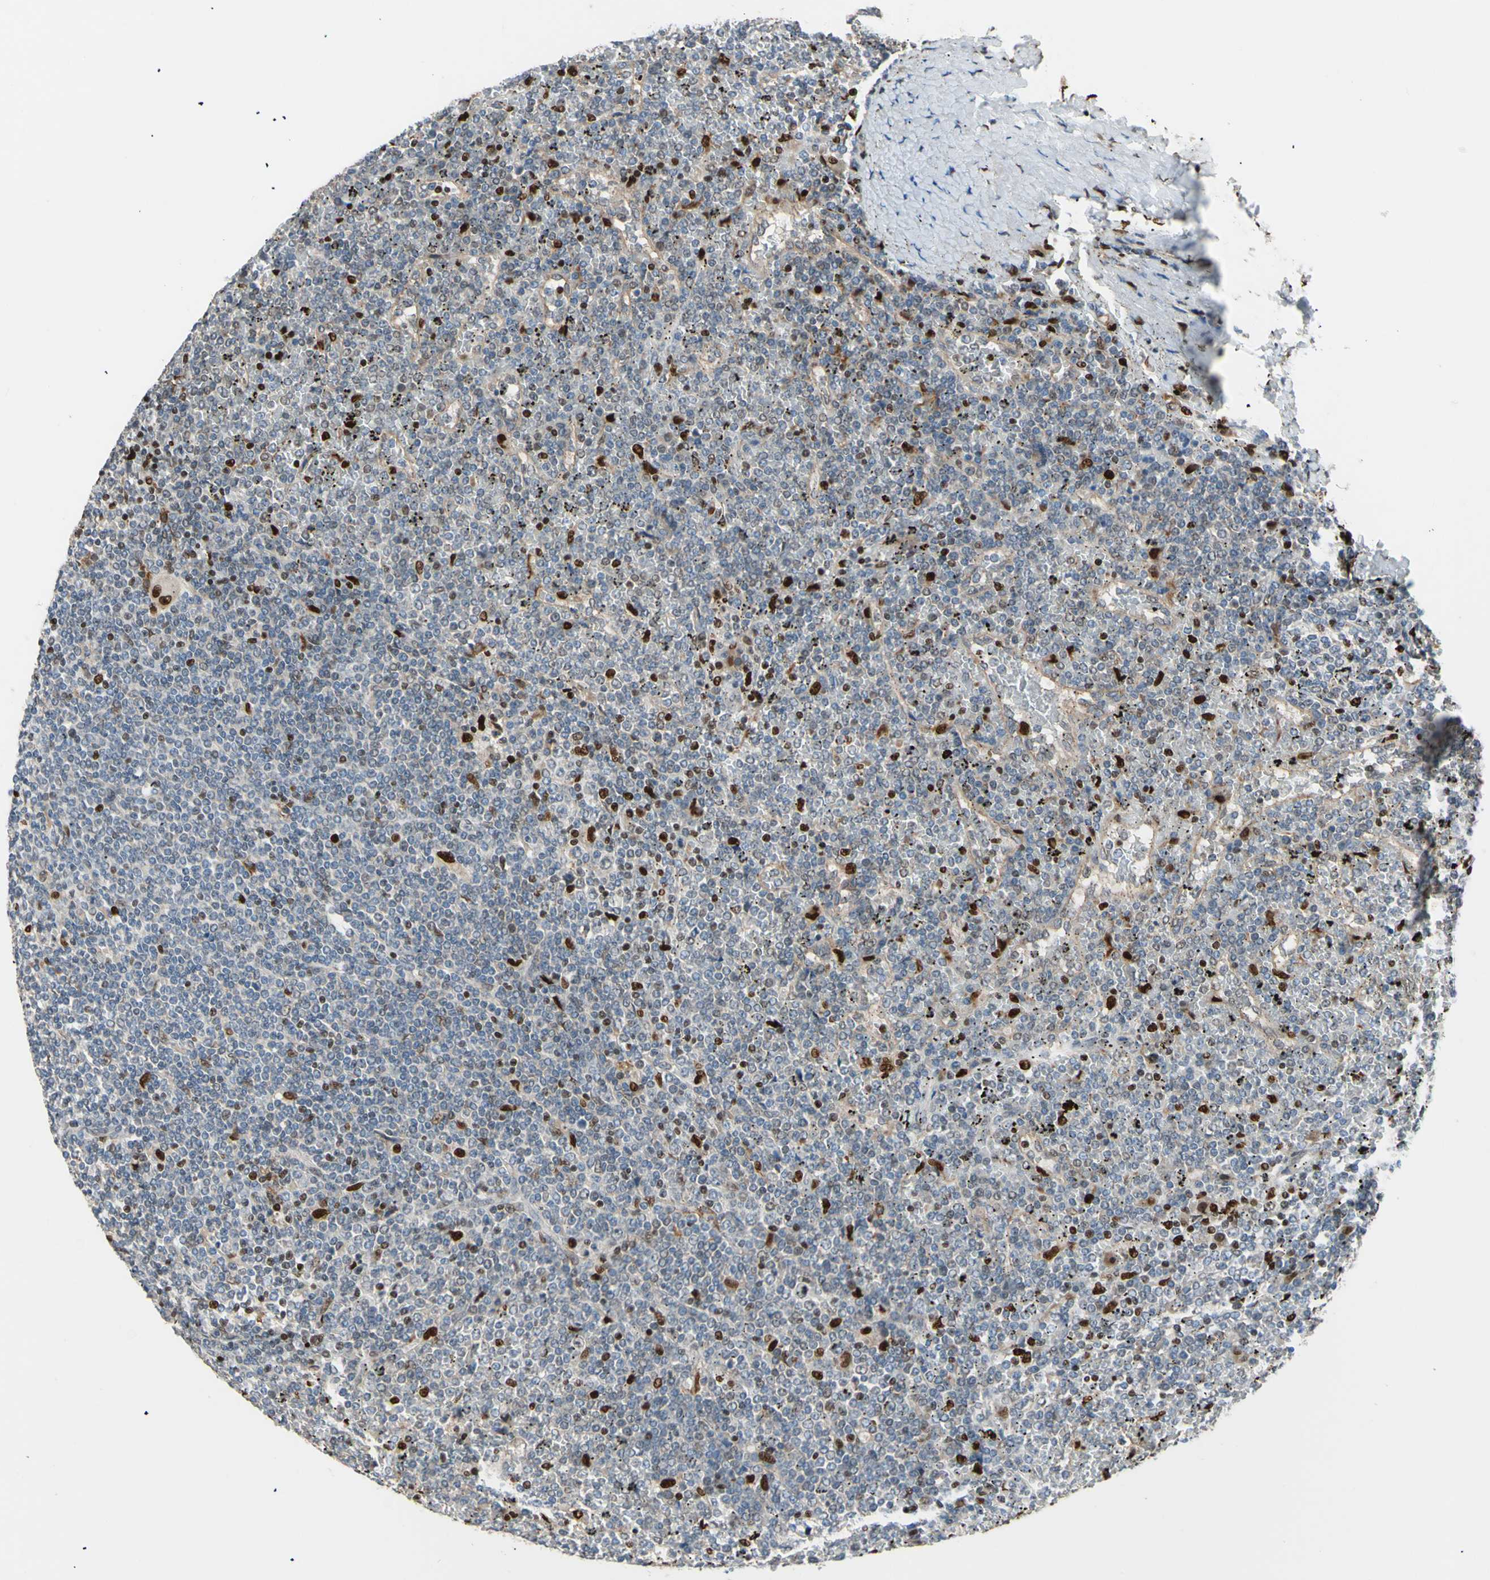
{"staining": {"intensity": "strong", "quantity": "25%-75%", "location": "nuclear"}, "tissue": "lymphoma", "cell_type": "Tumor cells", "image_type": "cancer", "snomed": [{"axis": "morphology", "description": "Malignant lymphoma, non-Hodgkin's type, Low grade"}, {"axis": "topography", "description": "Spleen"}], "caption": "A photomicrograph of human lymphoma stained for a protein shows strong nuclear brown staining in tumor cells.", "gene": "EED", "patient": {"sex": "female", "age": 19}}